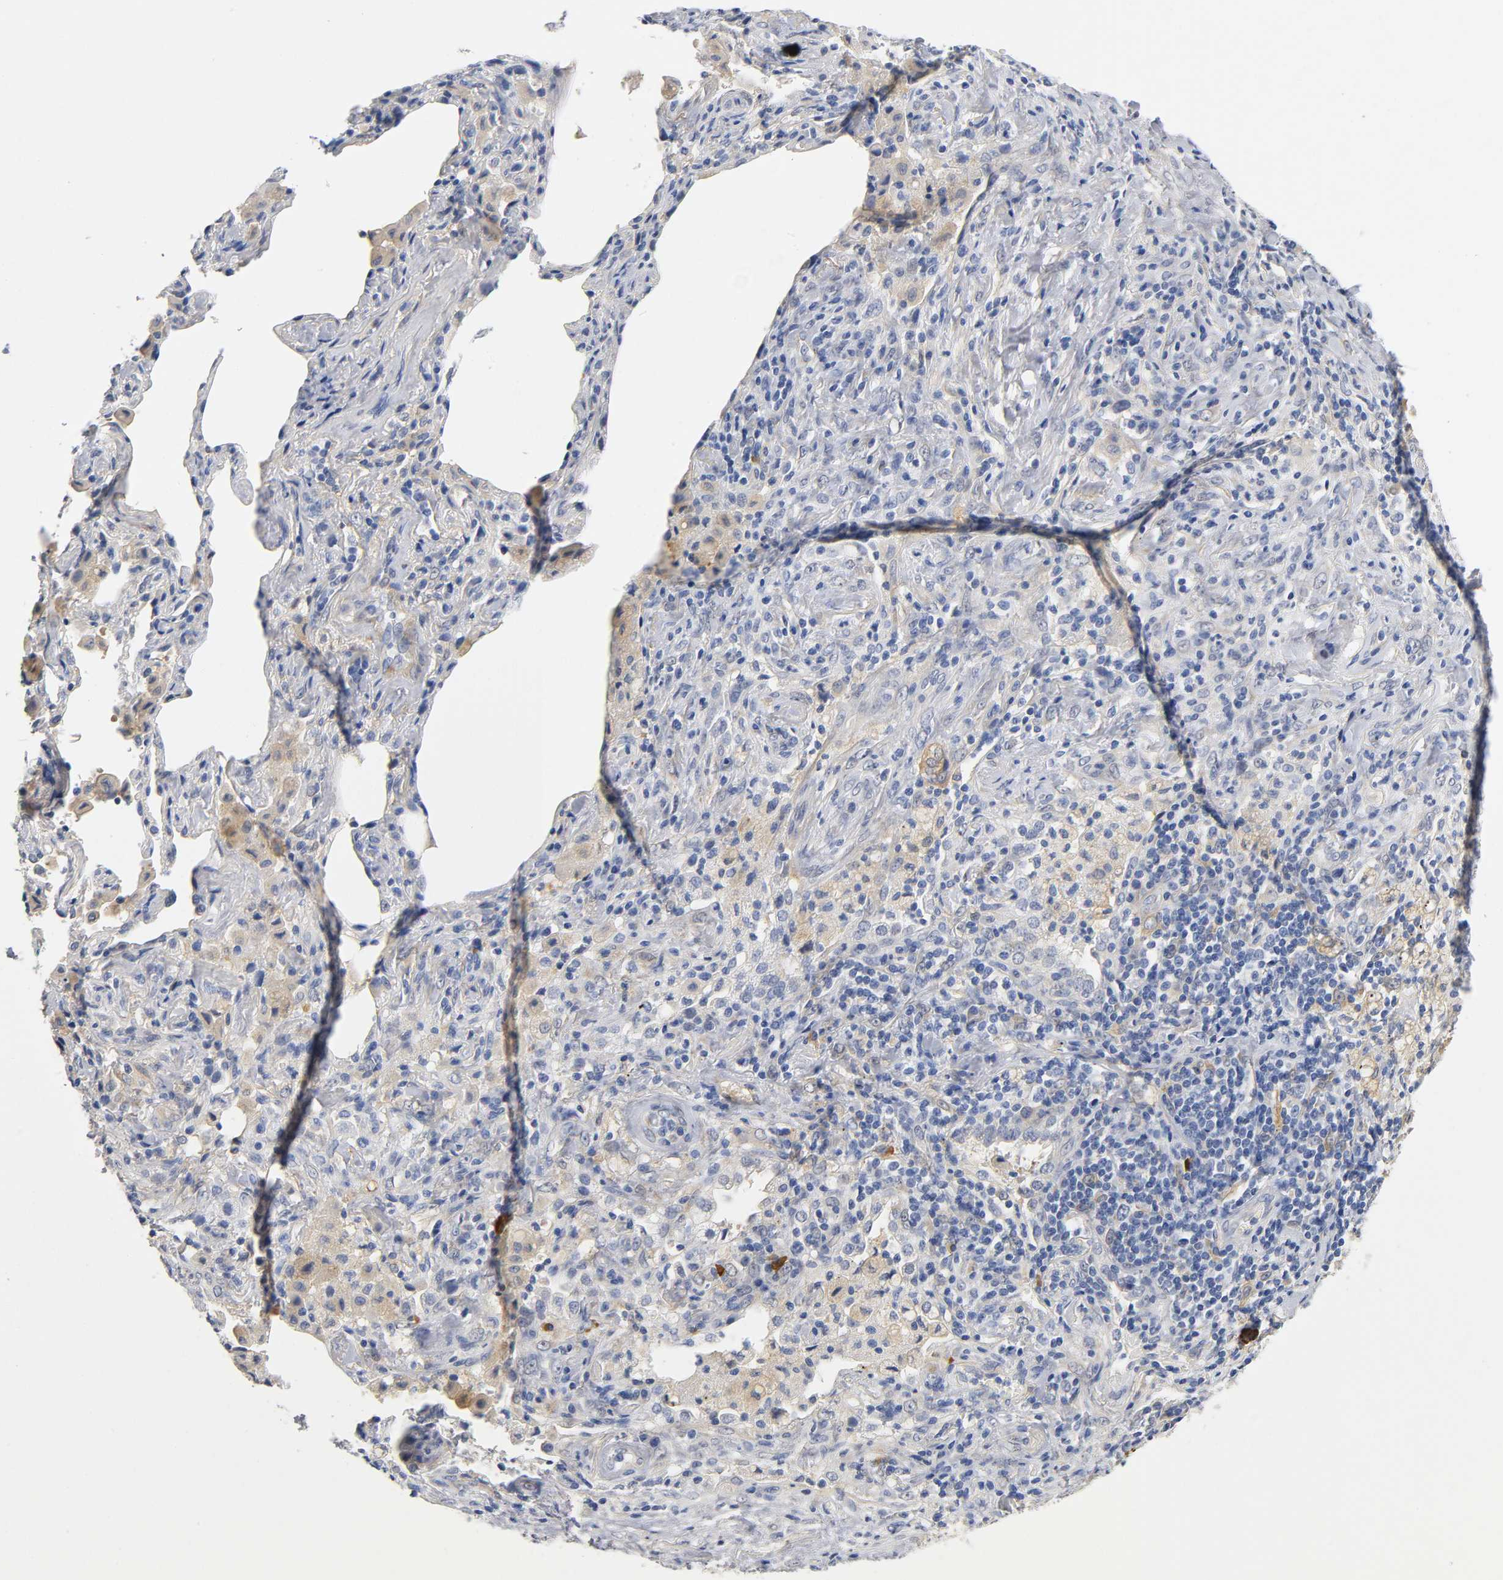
{"staining": {"intensity": "weak", "quantity": "25%-75%", "location": "cytoplasmic/membranous"}, "tissue": "lung cancer", "cell_type": "Tumor cells", "image_type": "cancer", "snomed": [{"axis": "morphology", "description": "Squamous cell carcinoma, NOS"}, {"axis": "topography", "description": "Lung"}], "caption": "Human squamous cell carcinoma (lung) stained for a protein (brown) reveals weak cytoplasmic/membranous positive staining in approximately 25%-75% of tumor cells.", "gene": "TNC", "patient": {"sex": "female", "age": 67}}